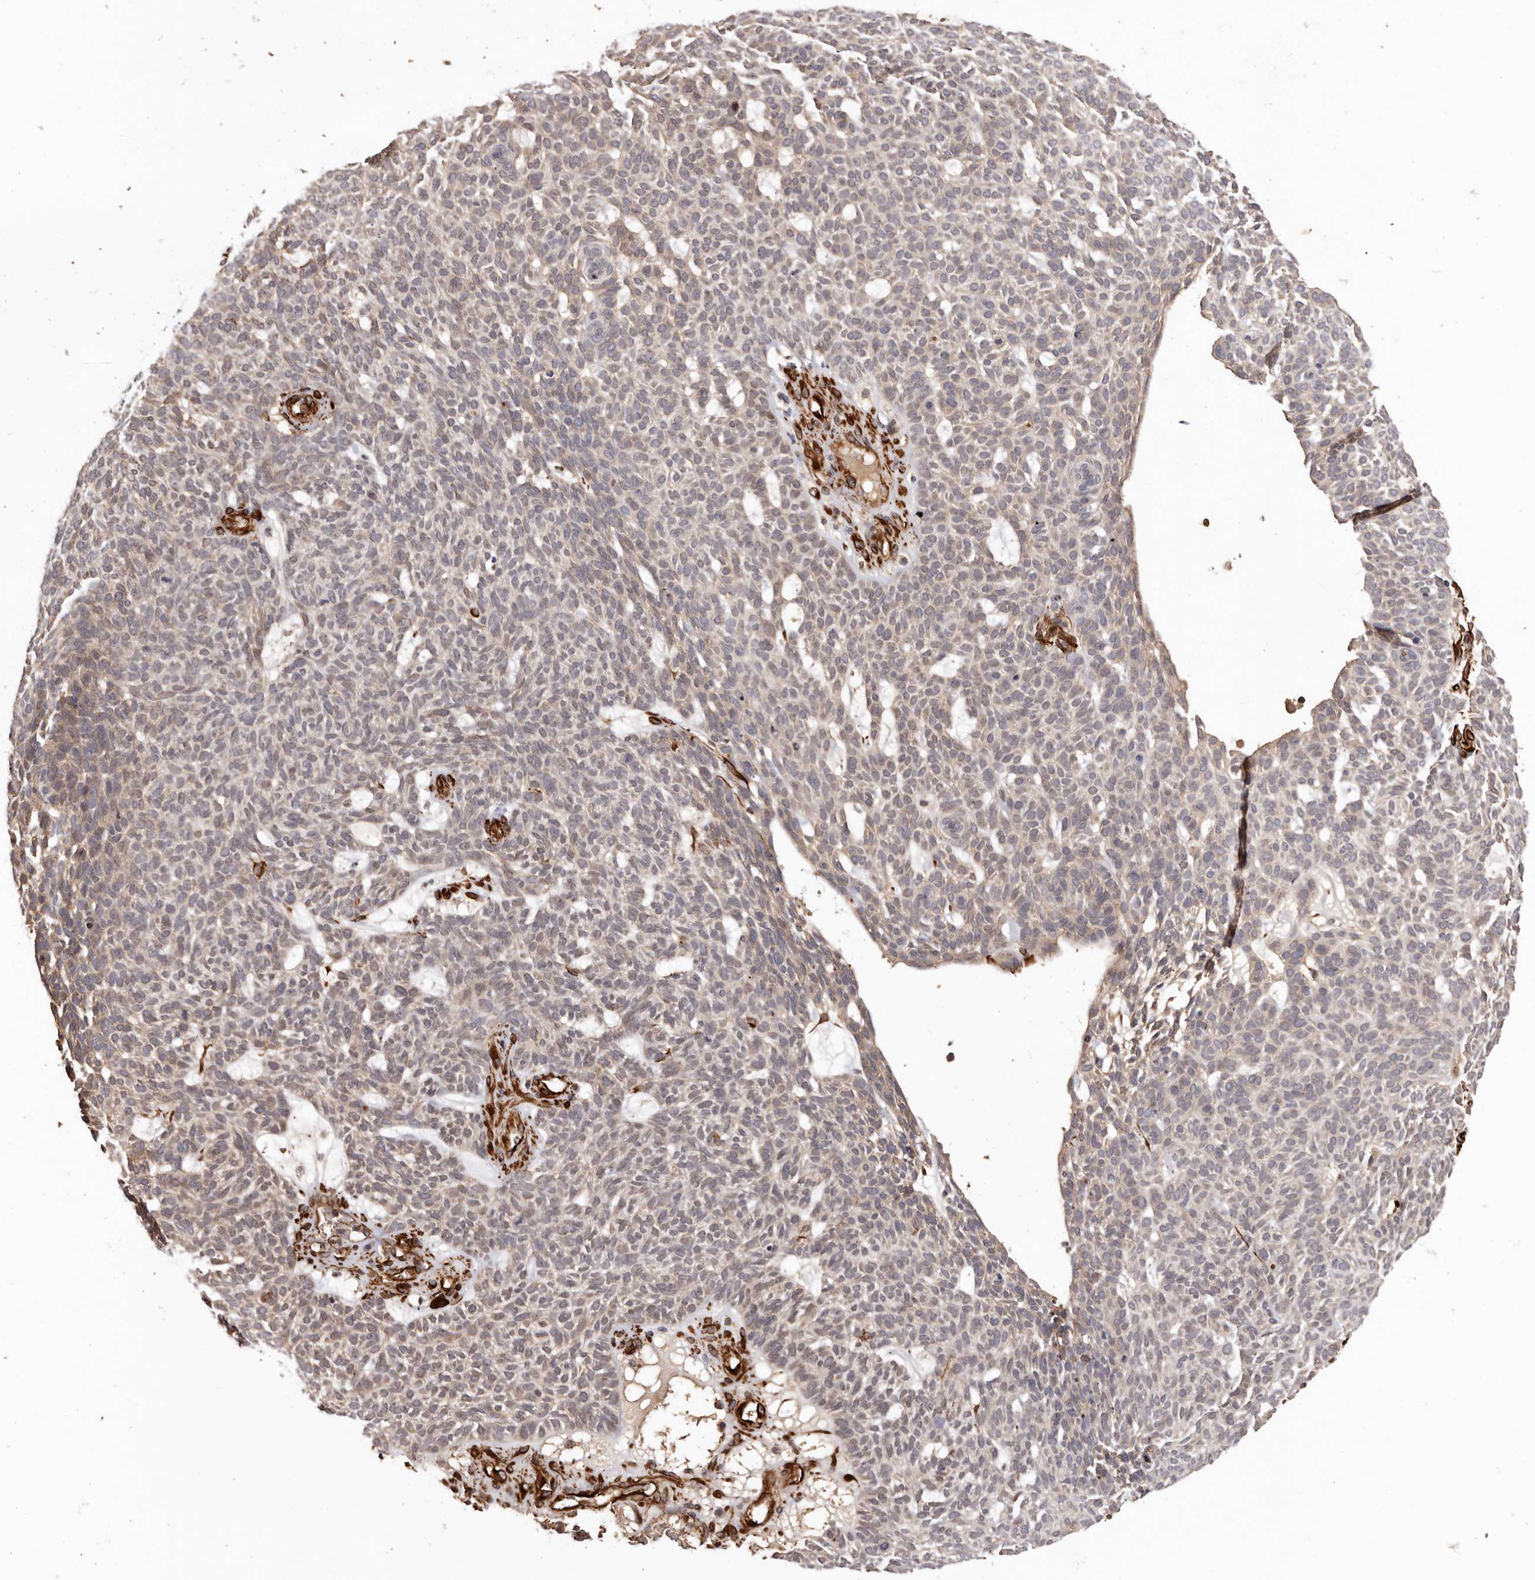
{"staining": {"intensity": "negative", "quantity": "none", "location": "none"}, "tissue": "skin cancer", "cell_type": "Tumor cells", "image_type": "cancer", "snomed": [{"axis": "morphology", "description": "Squamous cell carcinoma, NOS"}, {"axis": "topography", "description": "Skin"}], "caption": "Immunohistochemistry histopathology image of skin cancer stained for a protein (brown), which demonstrates no expression in tumor cells.", "gene": "ZNF557", "patient": {"sex": "female", "age": 90}}